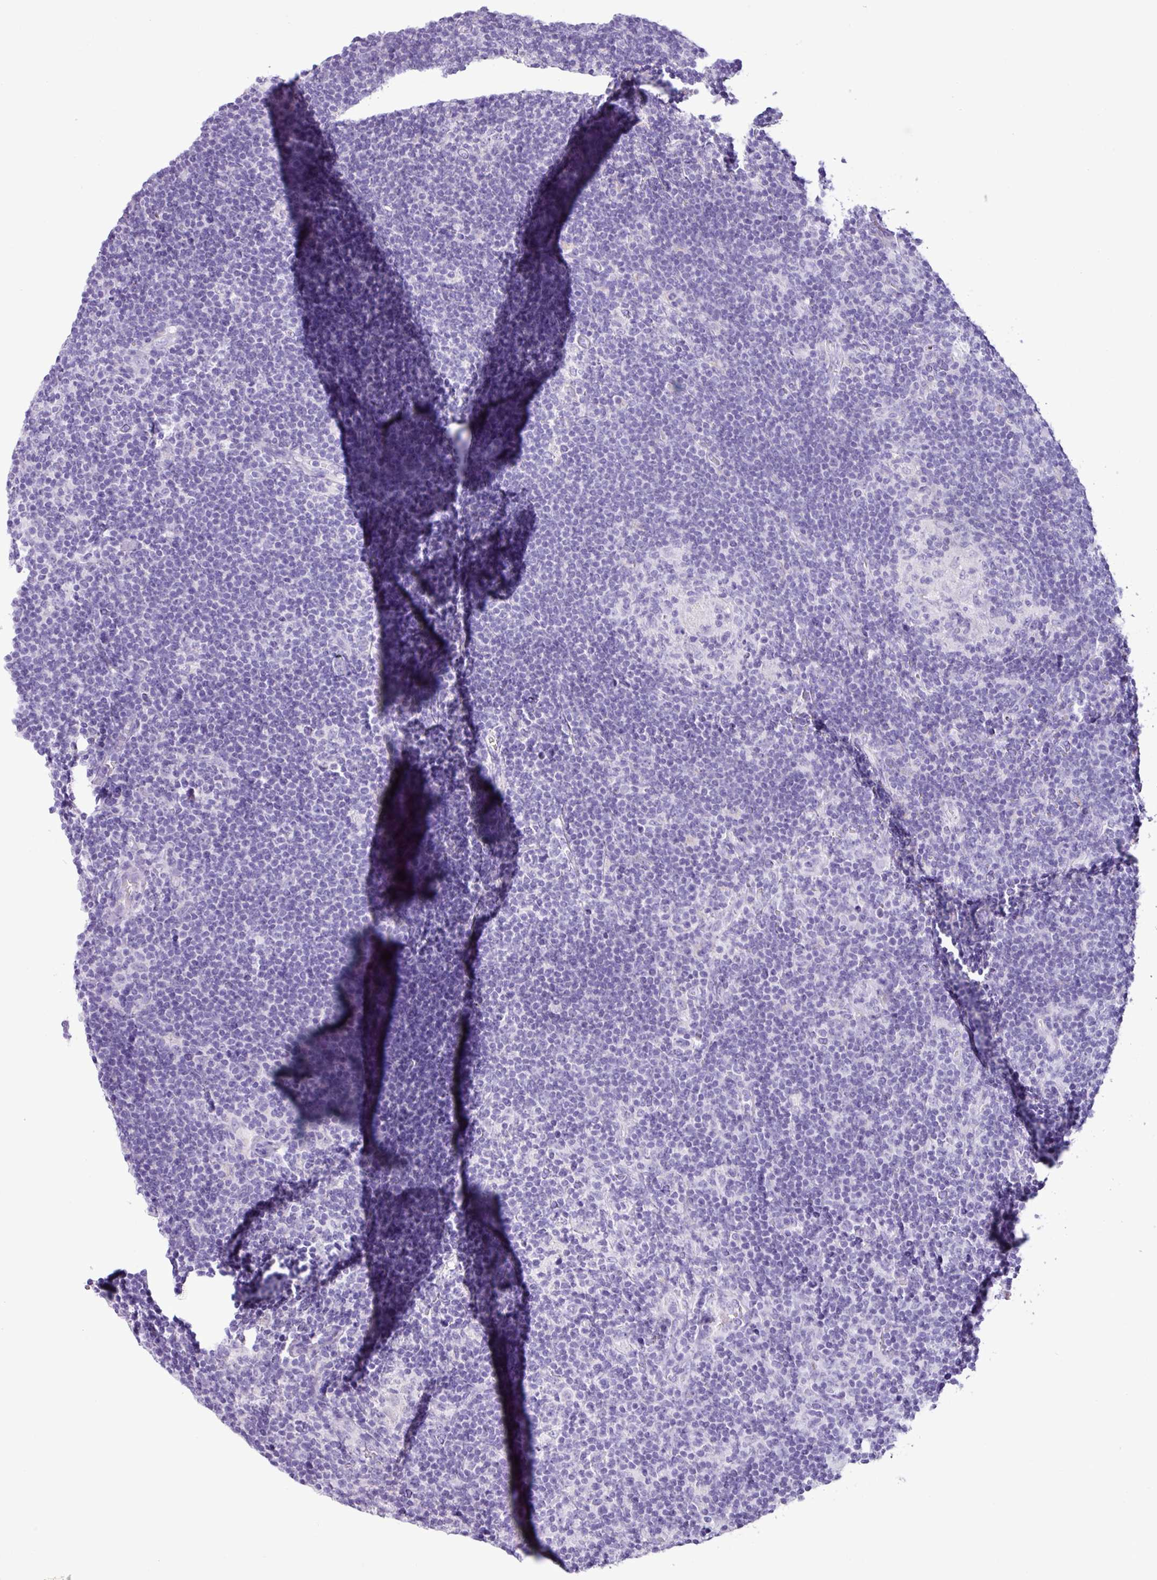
{"staining": {"intensity": "negative", "quantity": "none", "location": "none"}, "tissue": "lymphoma", "cell_type": "Tumor cells", "image_type": "cancer", "snomed": [{"axis": "morphology", "description": "Hodgkin's disease, NOS"}, {"axis": "topography", "description": "Lymph node"}], "caption": "Immunohistochemistry (IHC) micrograph of neoplastic tissue: human Hodgkin's disease stained with DAB reveals no significant protein staining in tumor cells.", "gene": "AGO3", "patient": {"sex": "female", "age": 57}}